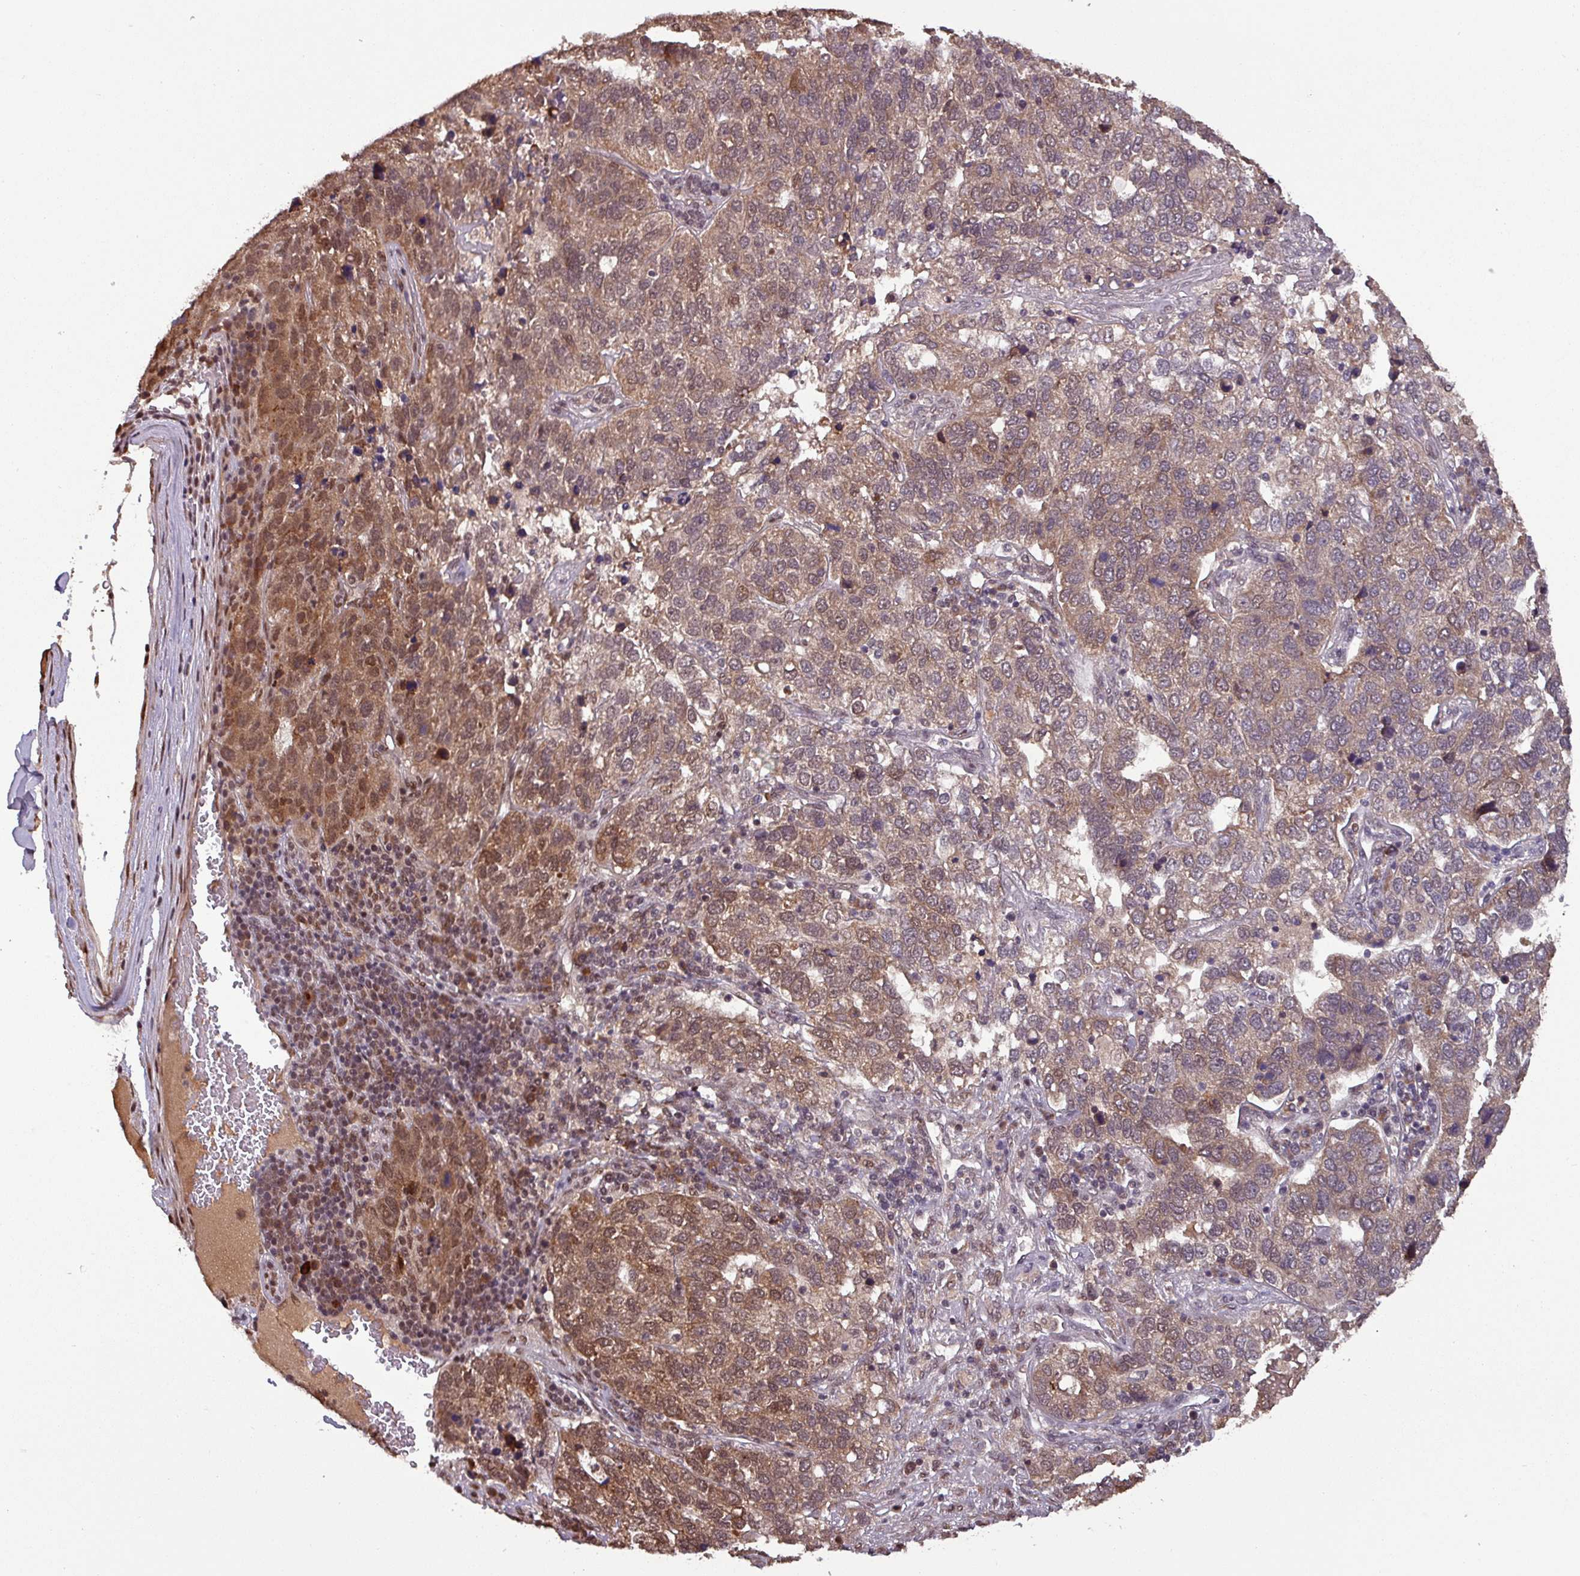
{"staining": {"intensity": "moderate", "quantity": "25%-75%", "location": "cytoplasmic/membranous,nuclear"}, "tissue": "pancreatic cancer", "cell_type": "Tumor cells", "image_type": "cancer", "snomed": [{"axis": "morphology", "description": "Adenocarcinoma, NOS"}, {"axis": "topography", "description": "Pancreas"}], "caption": "Immunohistochemical staining of adenocarcinoma (pancreatic) shows medium levels of moderate cytoplasmic/membranous and nuclear expression in approximately 25%-75% of tumor cells. (DAB (3,3'-diaminobenzidine) IHC with brightfield microscopy, high magnification).", "gene": "NOB1", "patient": {"sex": "female", "age": 61}}